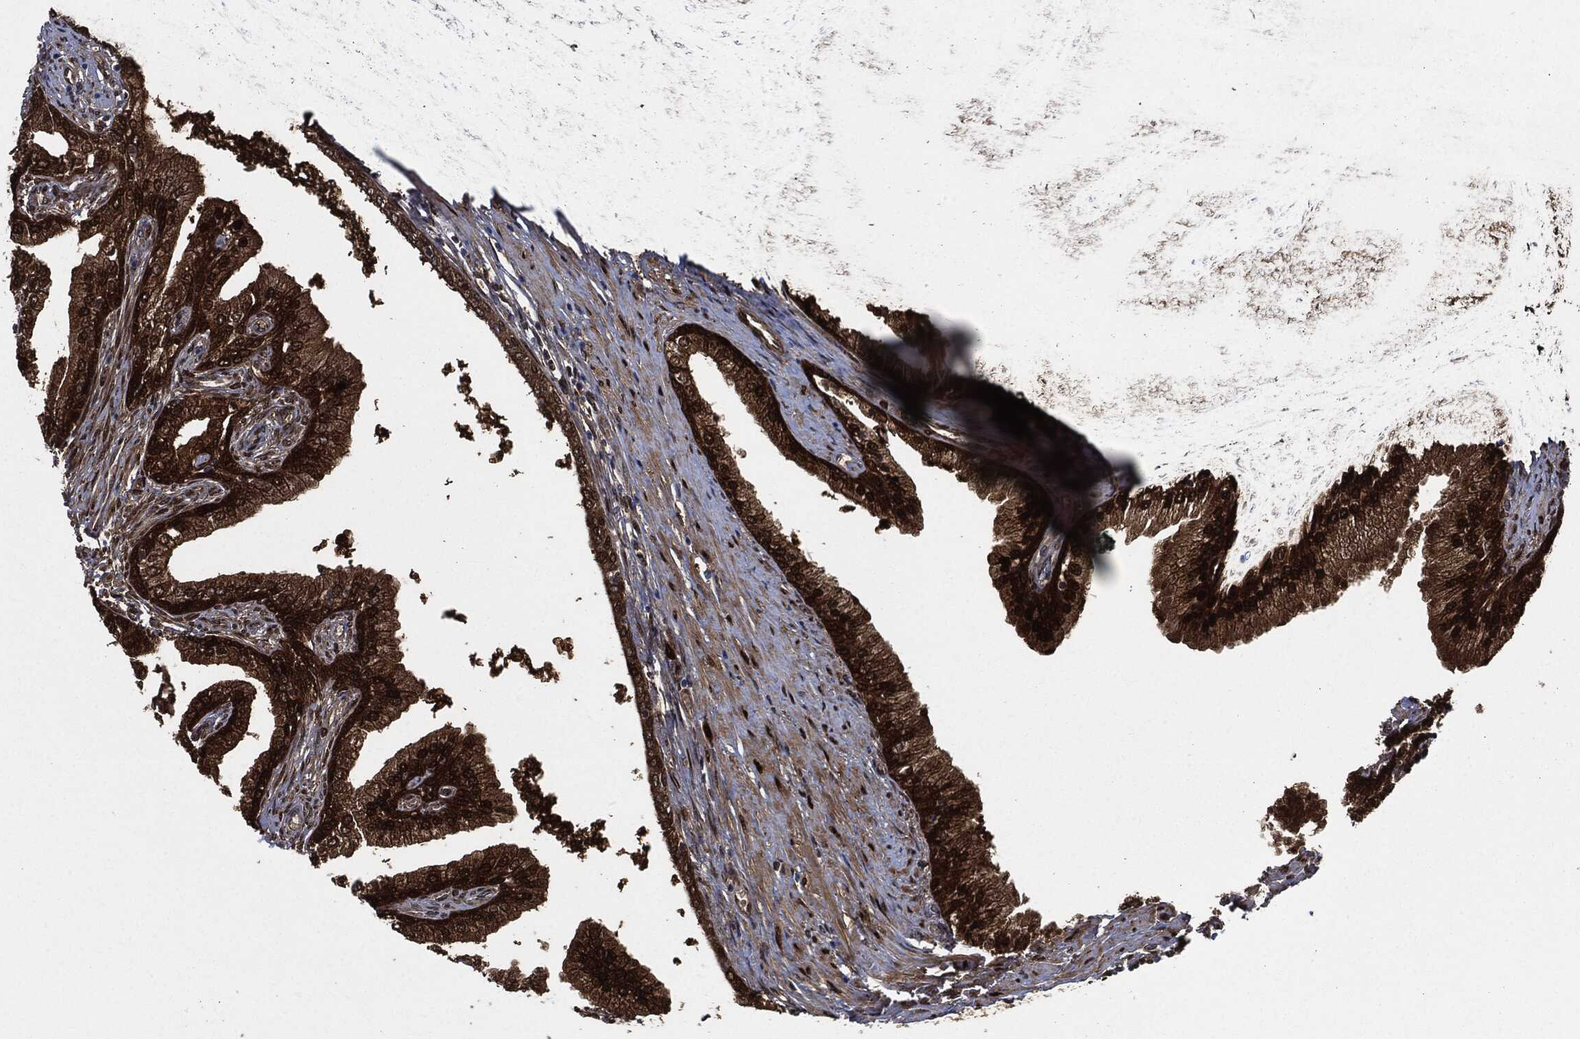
{"staining": {"intensity": "strong", "quantity": ">75%", "location": "cytoplasmic/membranous,nuclear"}, "tissue": "prostate cancer", "cell_type": "Tumor cells", "image_type": "cancer", "snomed": [{"axis": "morphology", "description": "Adenocarcinoma, Low grade"}, {"axis": "topography", "description": "Prostate and seminal vesicle, NOS"}], "caption": "This image reveals prostate cancer (low-grade adenocarcinoma) stained with immunohistochemistry to label a protein in brown. The cytoplasmic/membranous and nuclear of tumor cells show strong positivity for the protein. Nuclei are counter-stained blue.", "gene": "DCTN1", "patient": {"sex": "male", "age": 61}}